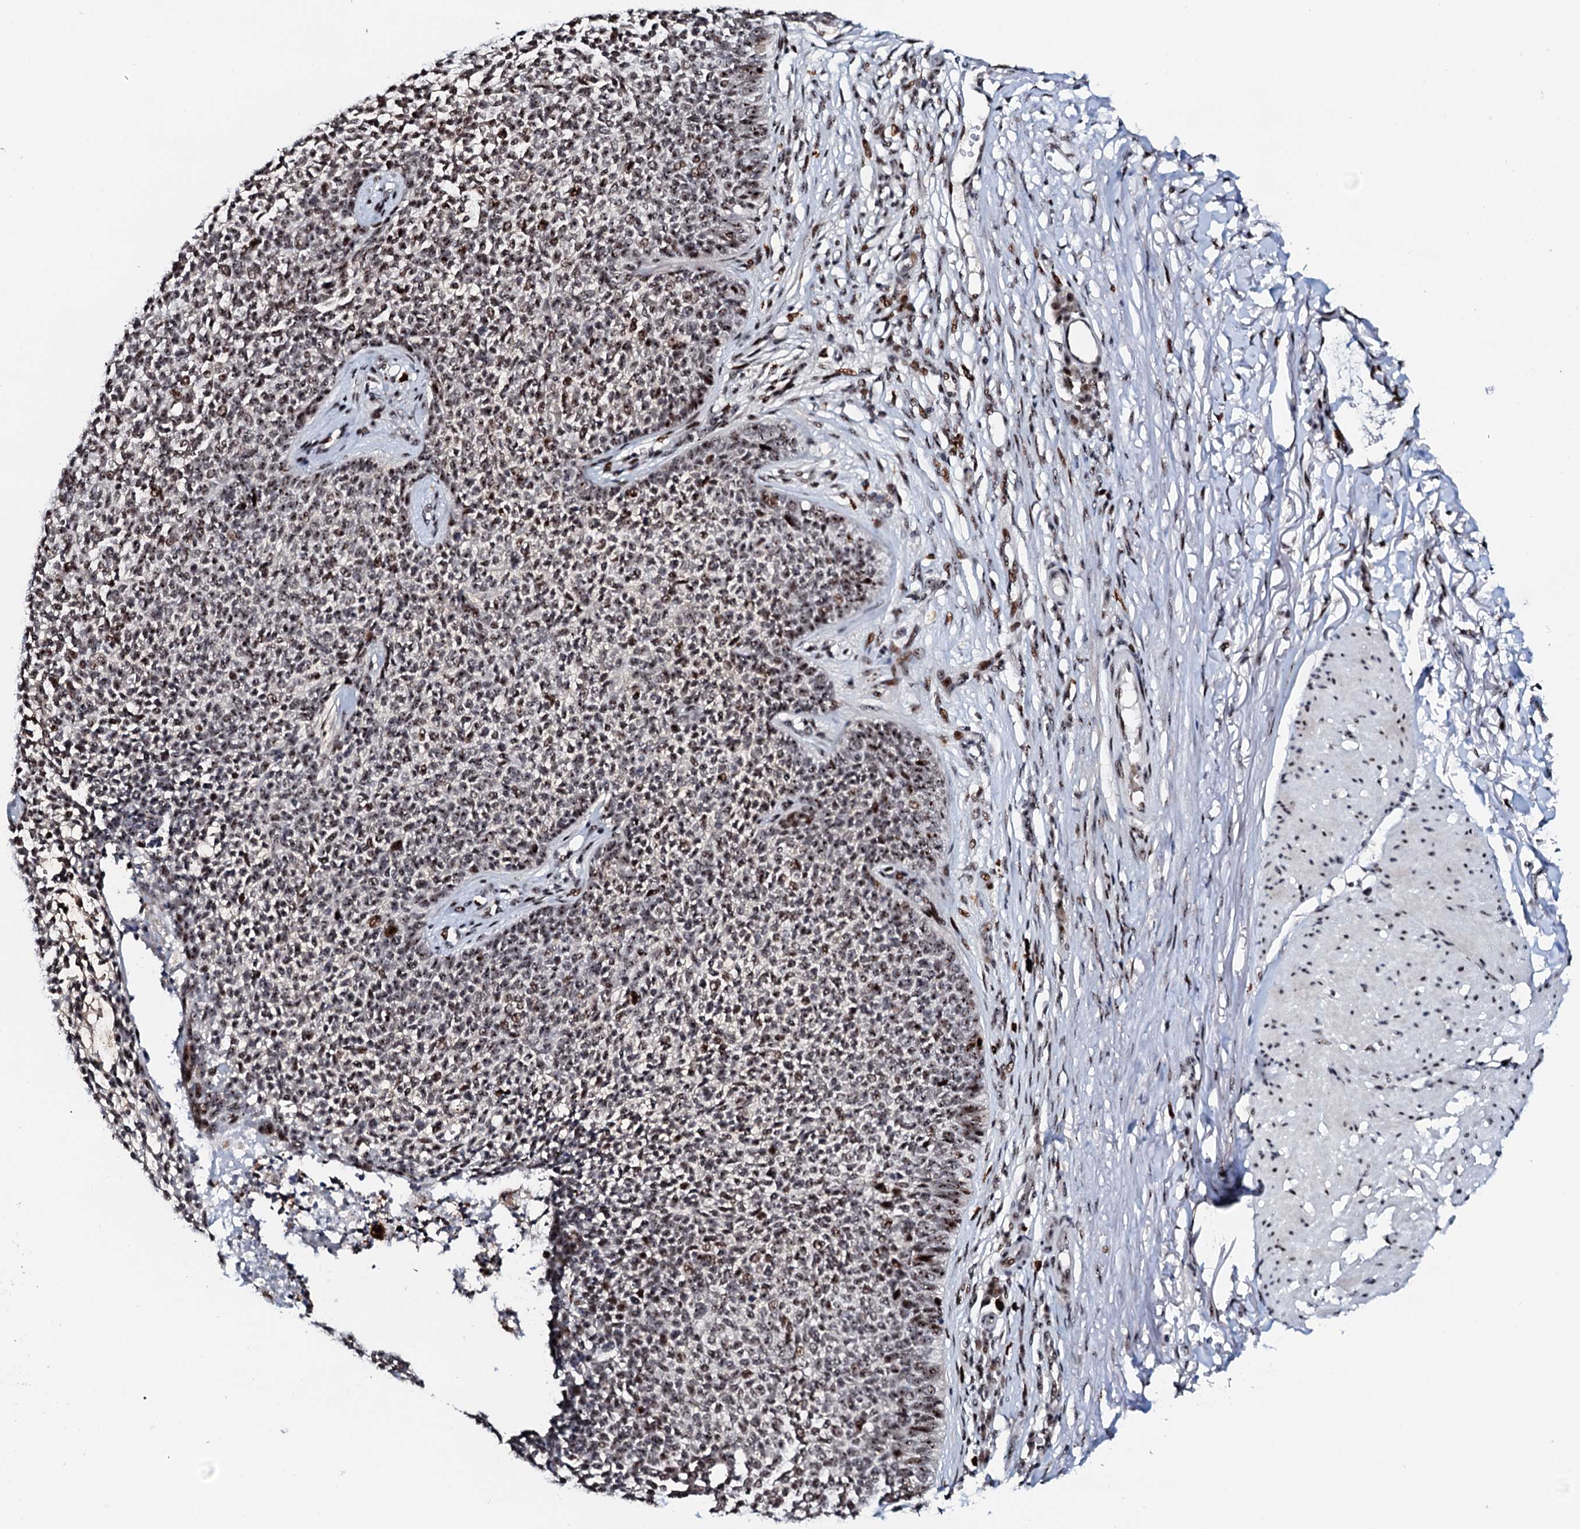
{"staining": {"intensity": "moderate", "quantity": ">75%", "location": "nuclear"}, "tissue": "skin cancer", "cell_type": "Tumor cells", "image_type": "cancer", "snomed": [{"axis": "morphology", "description": "Basal cell carcinoma"}, {"axis": "topography", "description": "Skin"}], "caption": "A high-resolution photomicrograph shows immunohistochemistry (IHC) staining of skin basal cell carcinoma, which exhibits moderate nuclear positivity in about >75% of tumor cells.", "gene": "NEUROG3", "patient": {"sex": "female", "age": 84}}